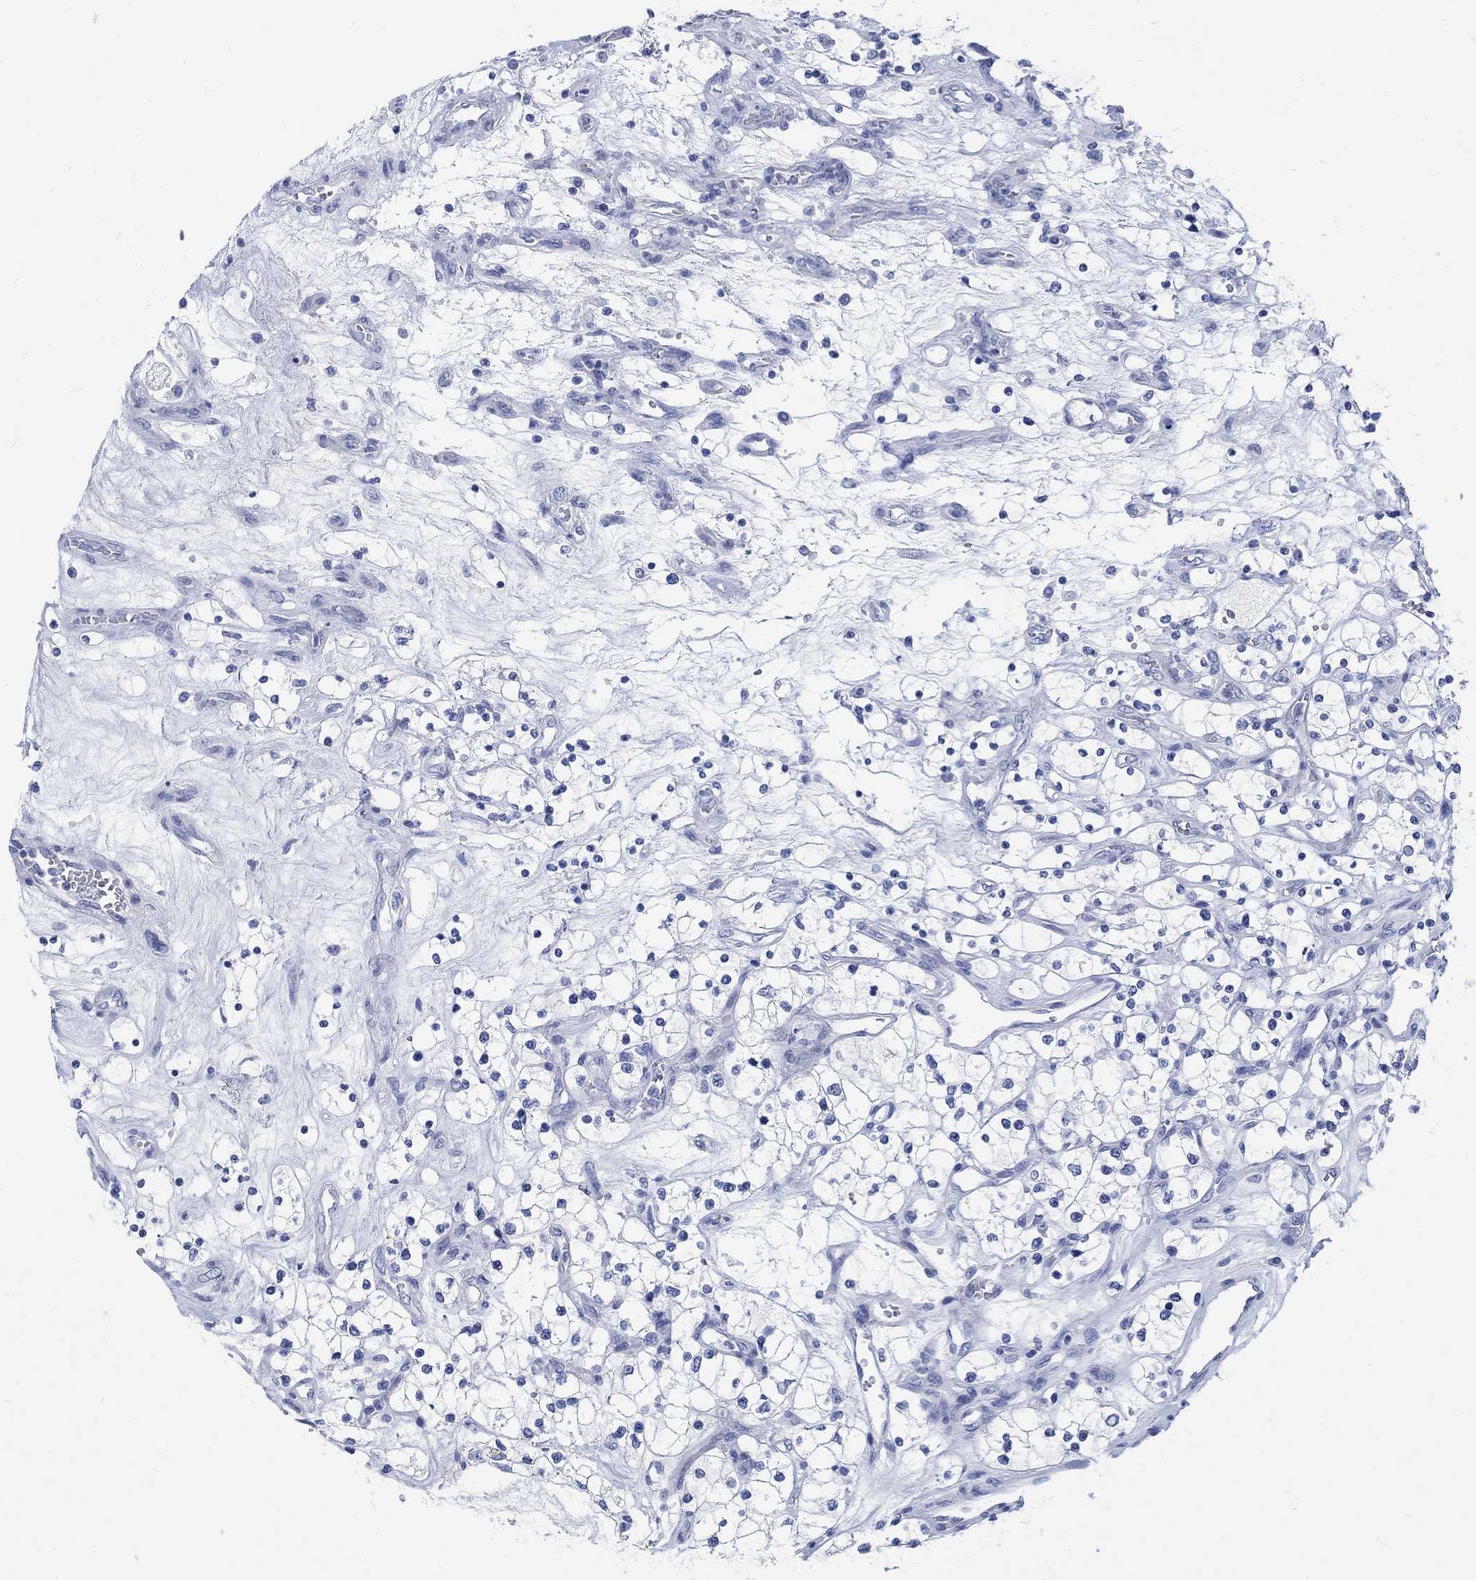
{"staining": {"intensity": "negative", "quantity": "none", "location": "none"}, "tissue": "renal cancer", "cell_type": "Tumor cells", "image_type": "cancer", "snomed": [{"axis": "morphology", "description": "Adenocarcinoma, NOS"}, {"axis": "topography", "description": "Kidney"}], "caption": "IHC of renal cancer reveals no expression in tumor cells.", "gene": "CAMK2N1", "patient": {"sex": "female", "age": 69}}